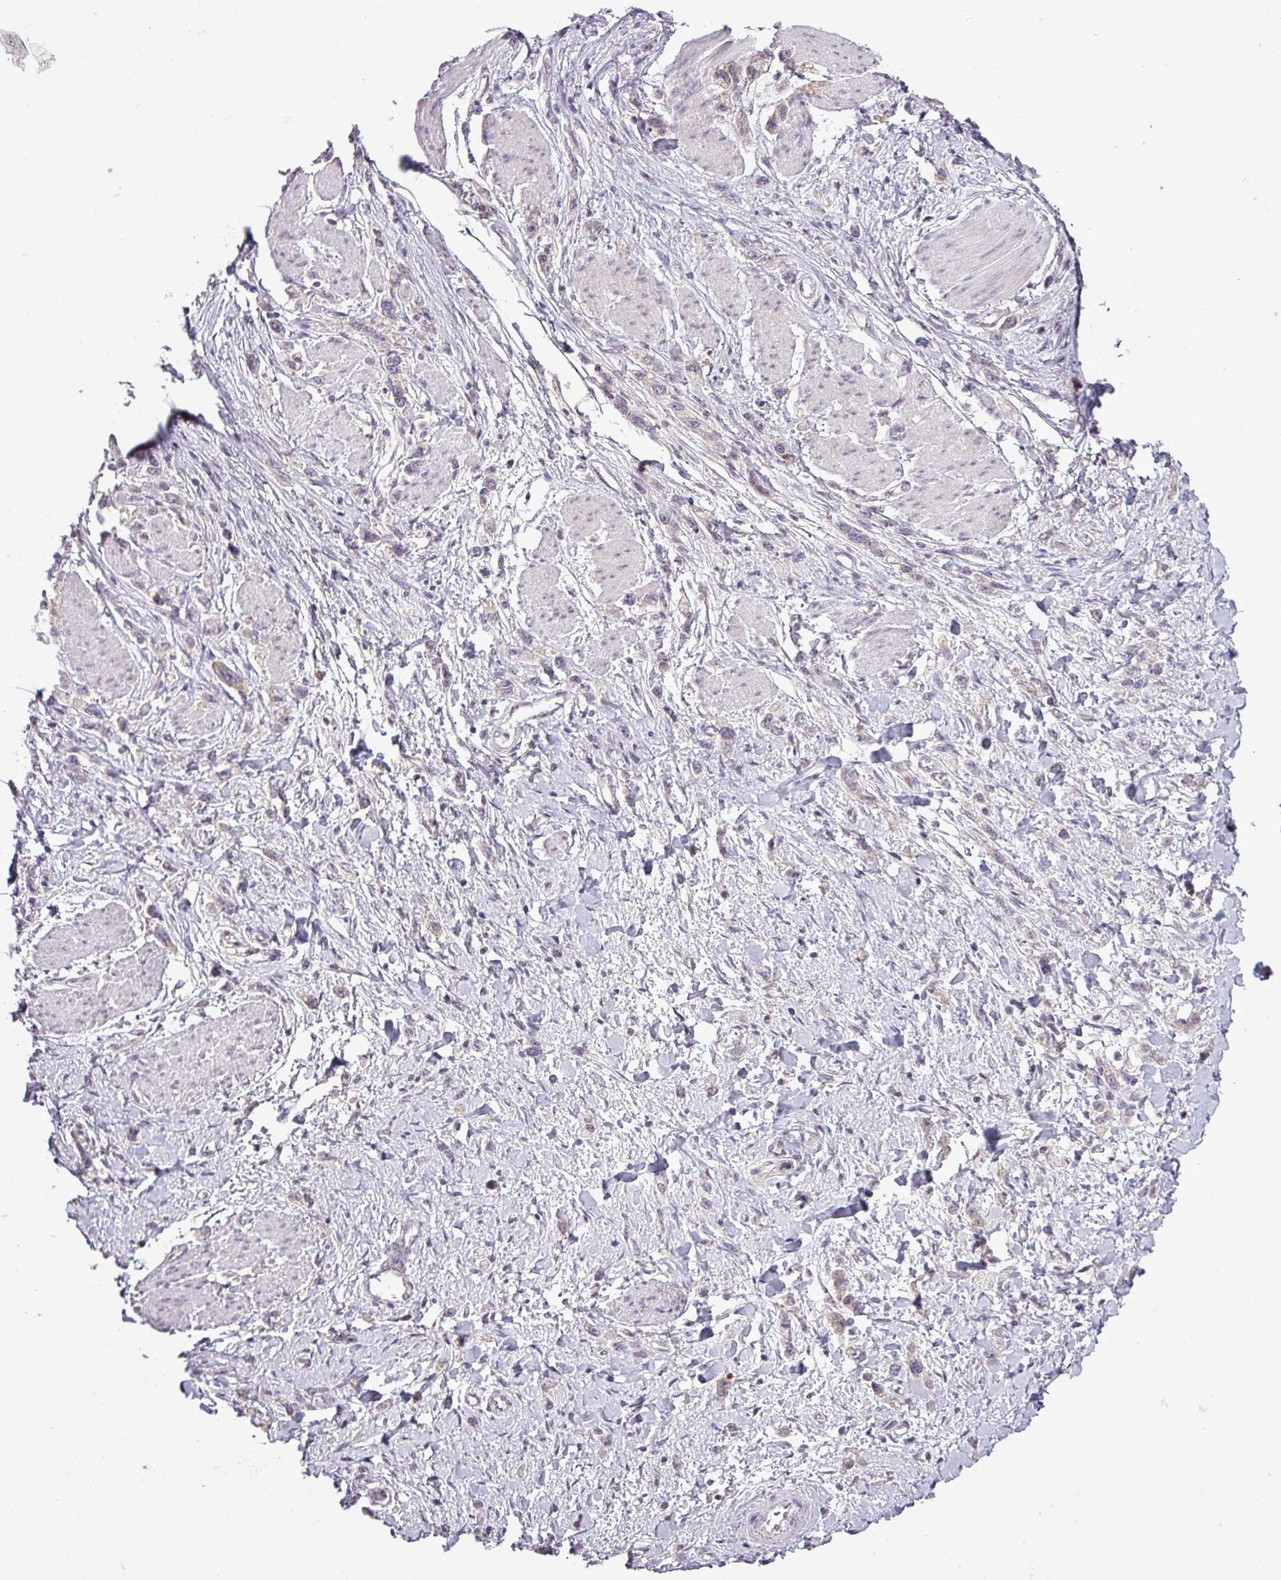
{"staining": {"intensity": "negative", "quantity": "none", "location": "none"}, "tissue": "stomach cancer", "cell_type": "Tumor cells", "image_type": "cancer", "snomed": [{"axis": "morphology", "description": "Adenocarcinoma, NOS"}, {"axis": "topography", "description": "Stomach"}], "caption": "Human stomach adenocarcinoma stained for a protein using immunohistochemistry reveals no staining in tumor cells.", "gene": "GPT2", "patient": {"sex": "female", "age": 65}}